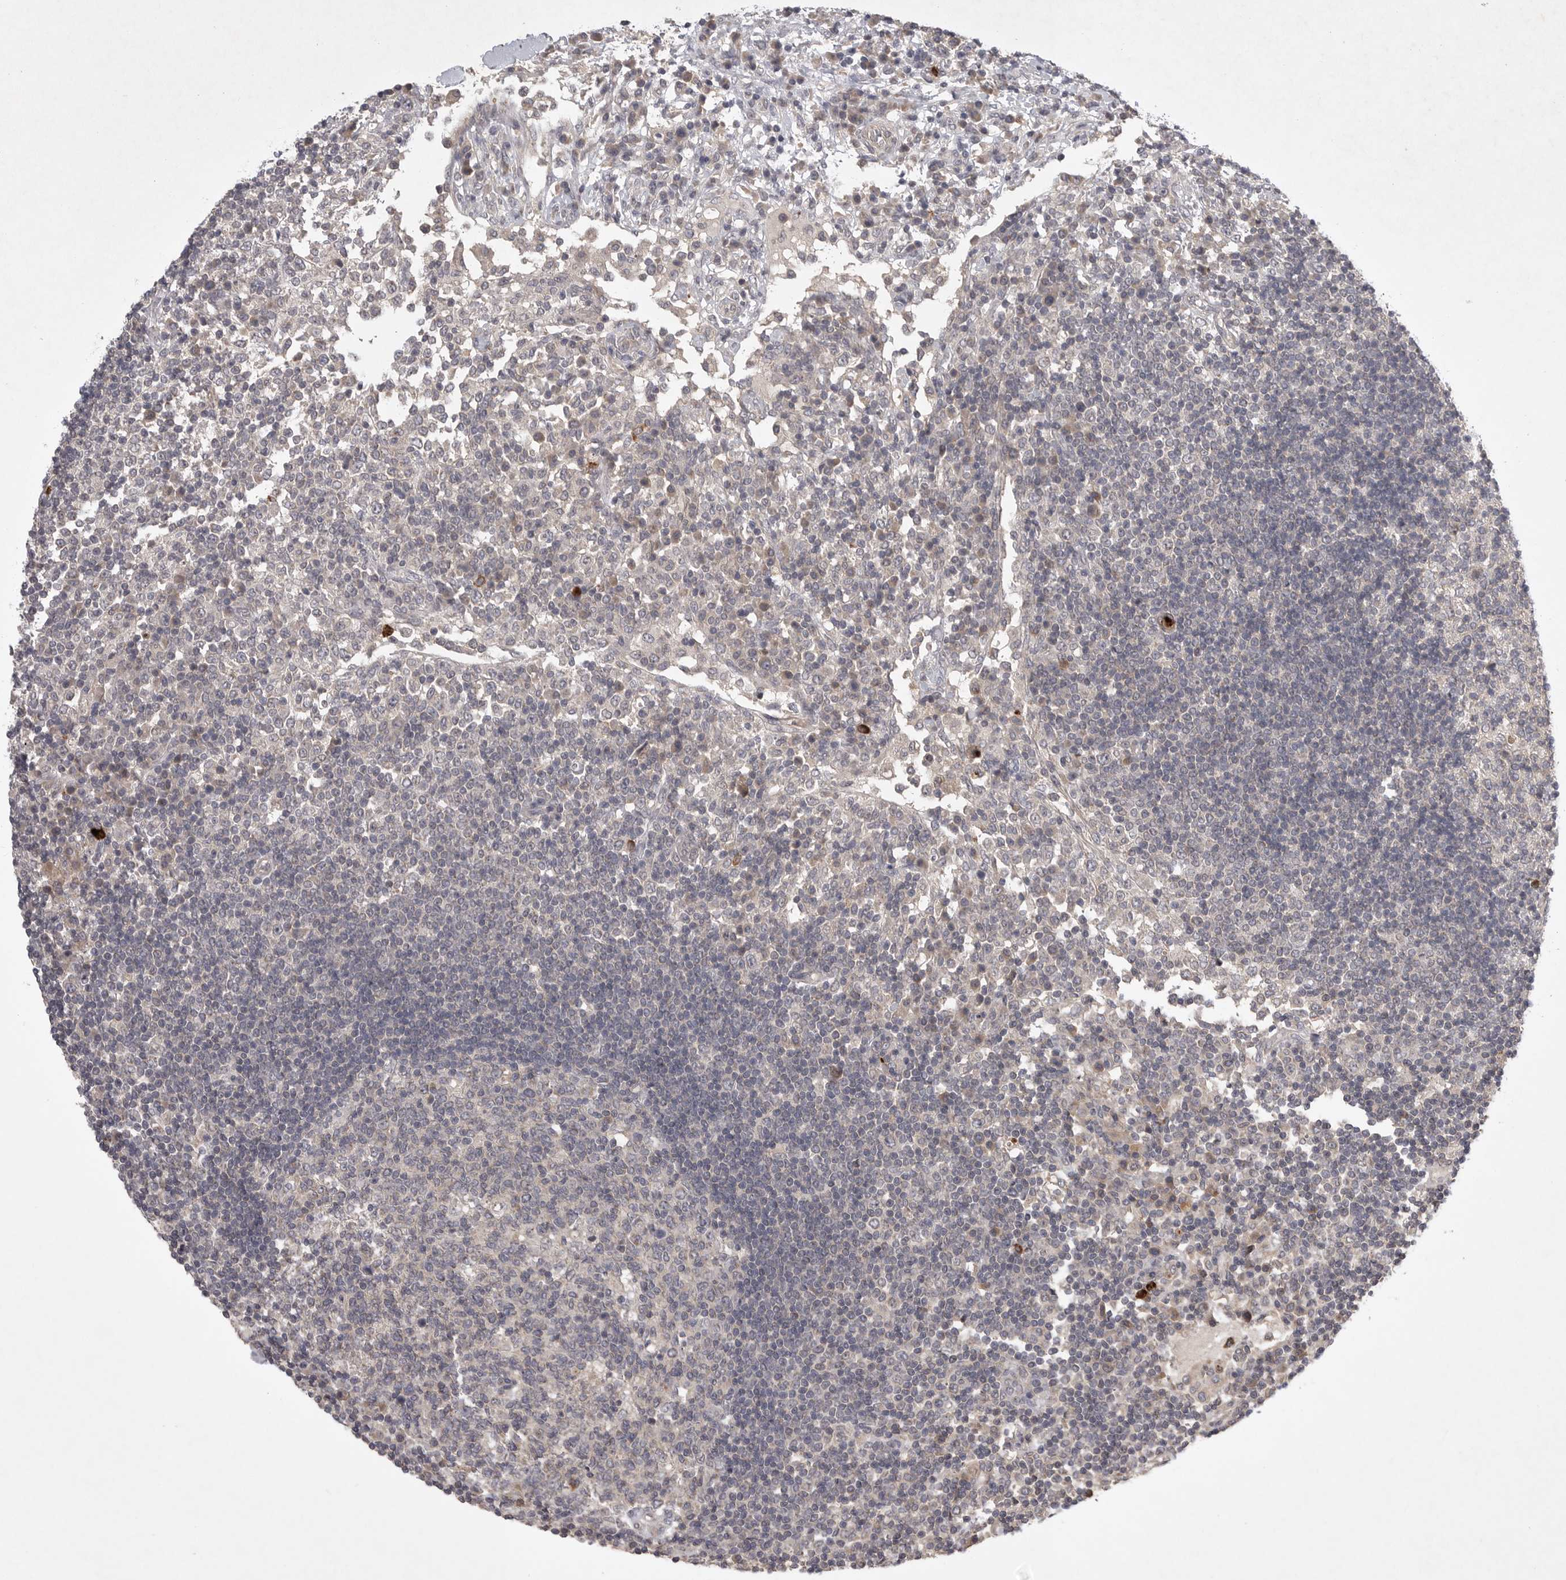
{"staining": {"intensity": "negative", "quantity": "none", "location": "none"}, "tissue": "lymph node", "cell_type": "Germinal center cells", "image_type": "normal", "snomed": [{"axis": "morphology", "description": "Normal tissue, NOS"}, {"axis": "topography", "description": "Lymph node"}], "caption": "Immunohistochemistry histopathology image of unremarkable human lymph node stained for a protein (brown), which reveals no expression in germinal center cells.", "gene": "UBE3D", "patient": {"sex": "female", "age": 53}}